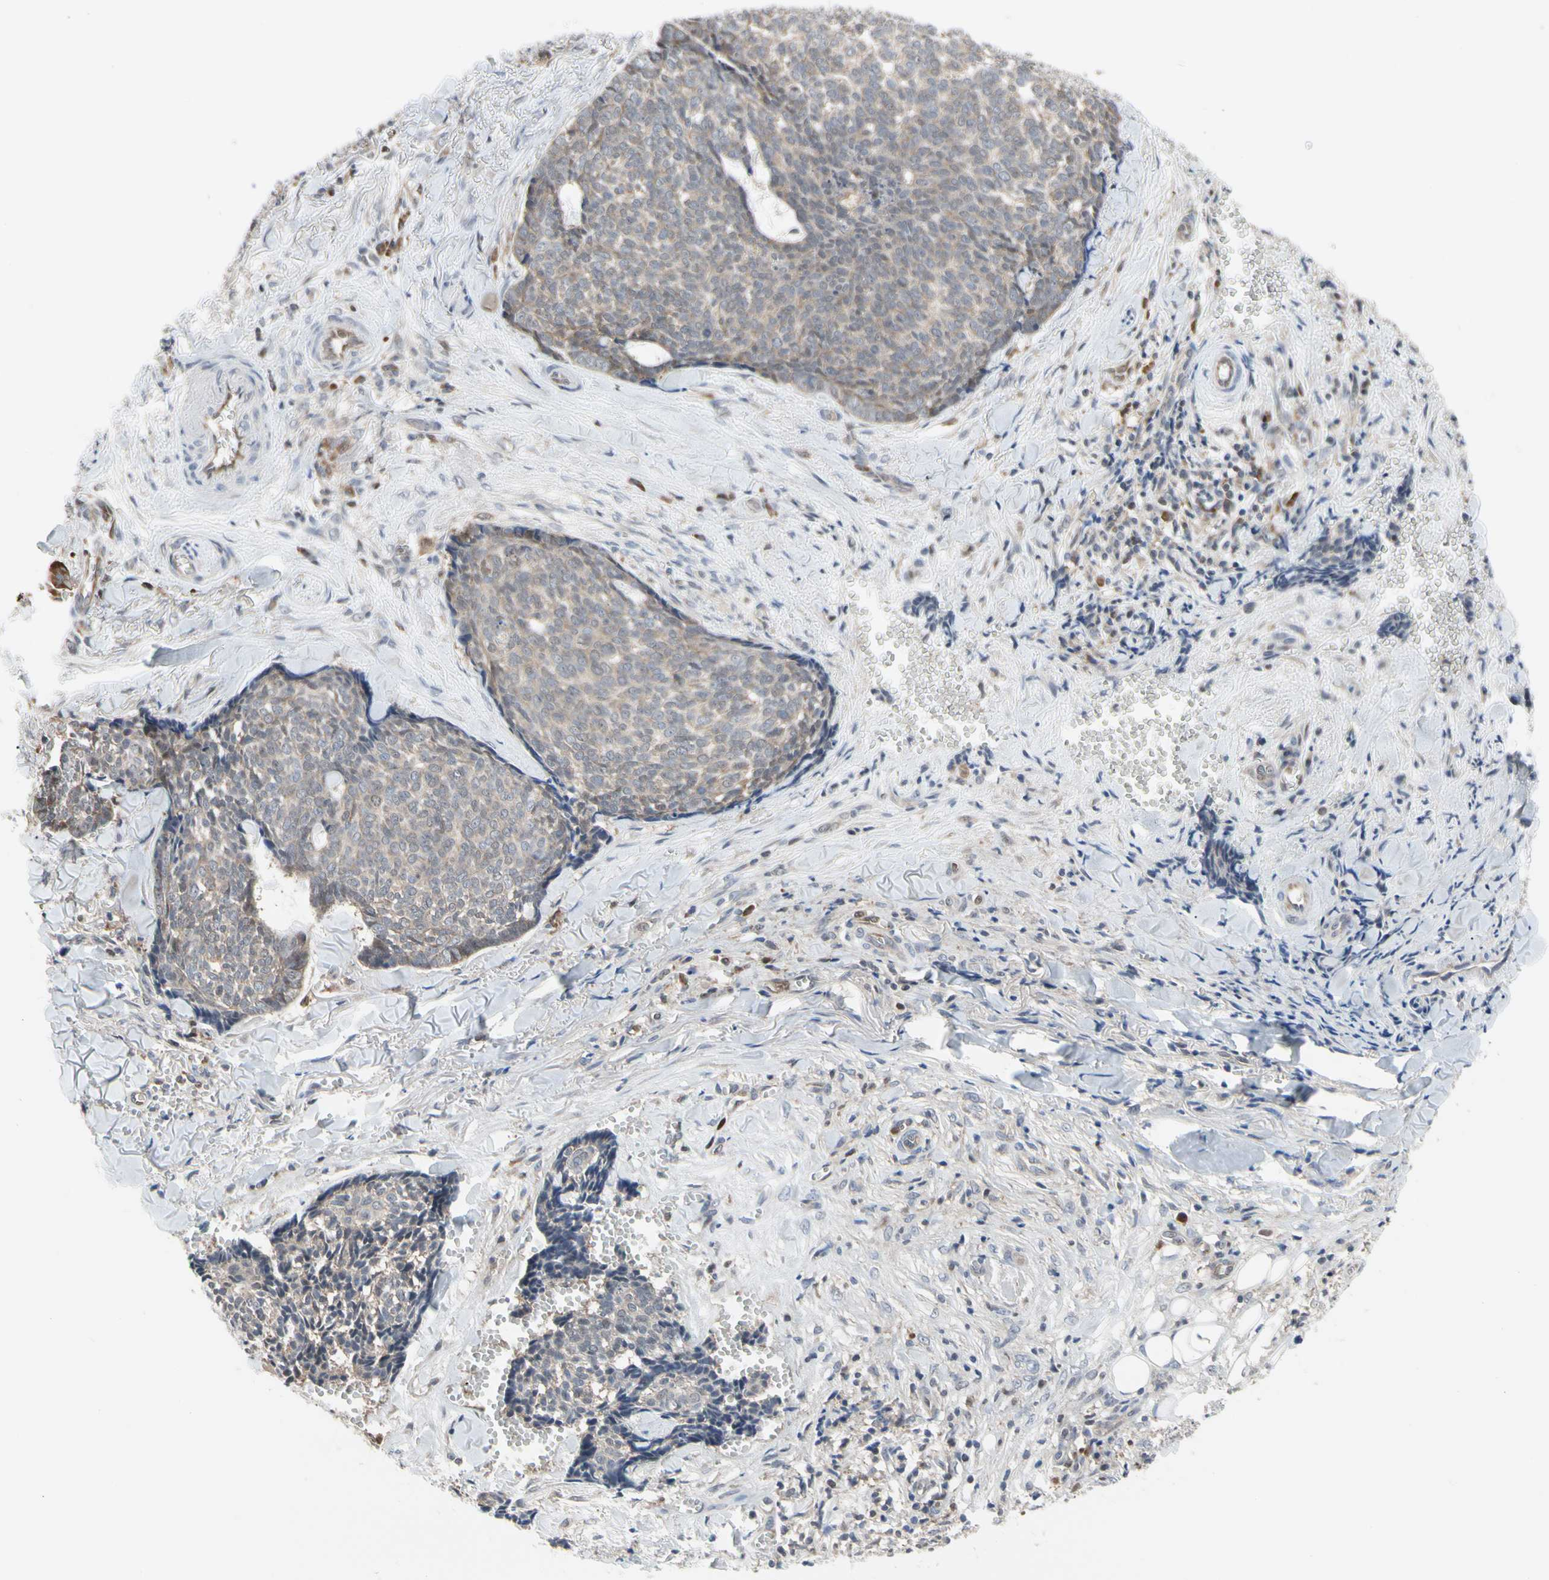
{"staining": {"intensity": "weak", "quantity": ">75%", "location": "cytoplasmic/membranous"}, "tissue": "skin cancer", "cell_type": "Tumor cells", "image_type": "cancer", "snomed": [{"axis": "morphology", "description": "Basal cell carcinoma"}, {"axis": "topography", "description": "Skin"}], "caption": "Protein staining exhibits weak cytoplasmic/membranous staining in about >75% of tumor cells in skin cancer.", "gene": "CDK5", "patient": {"sex": "male", "age": 84}}